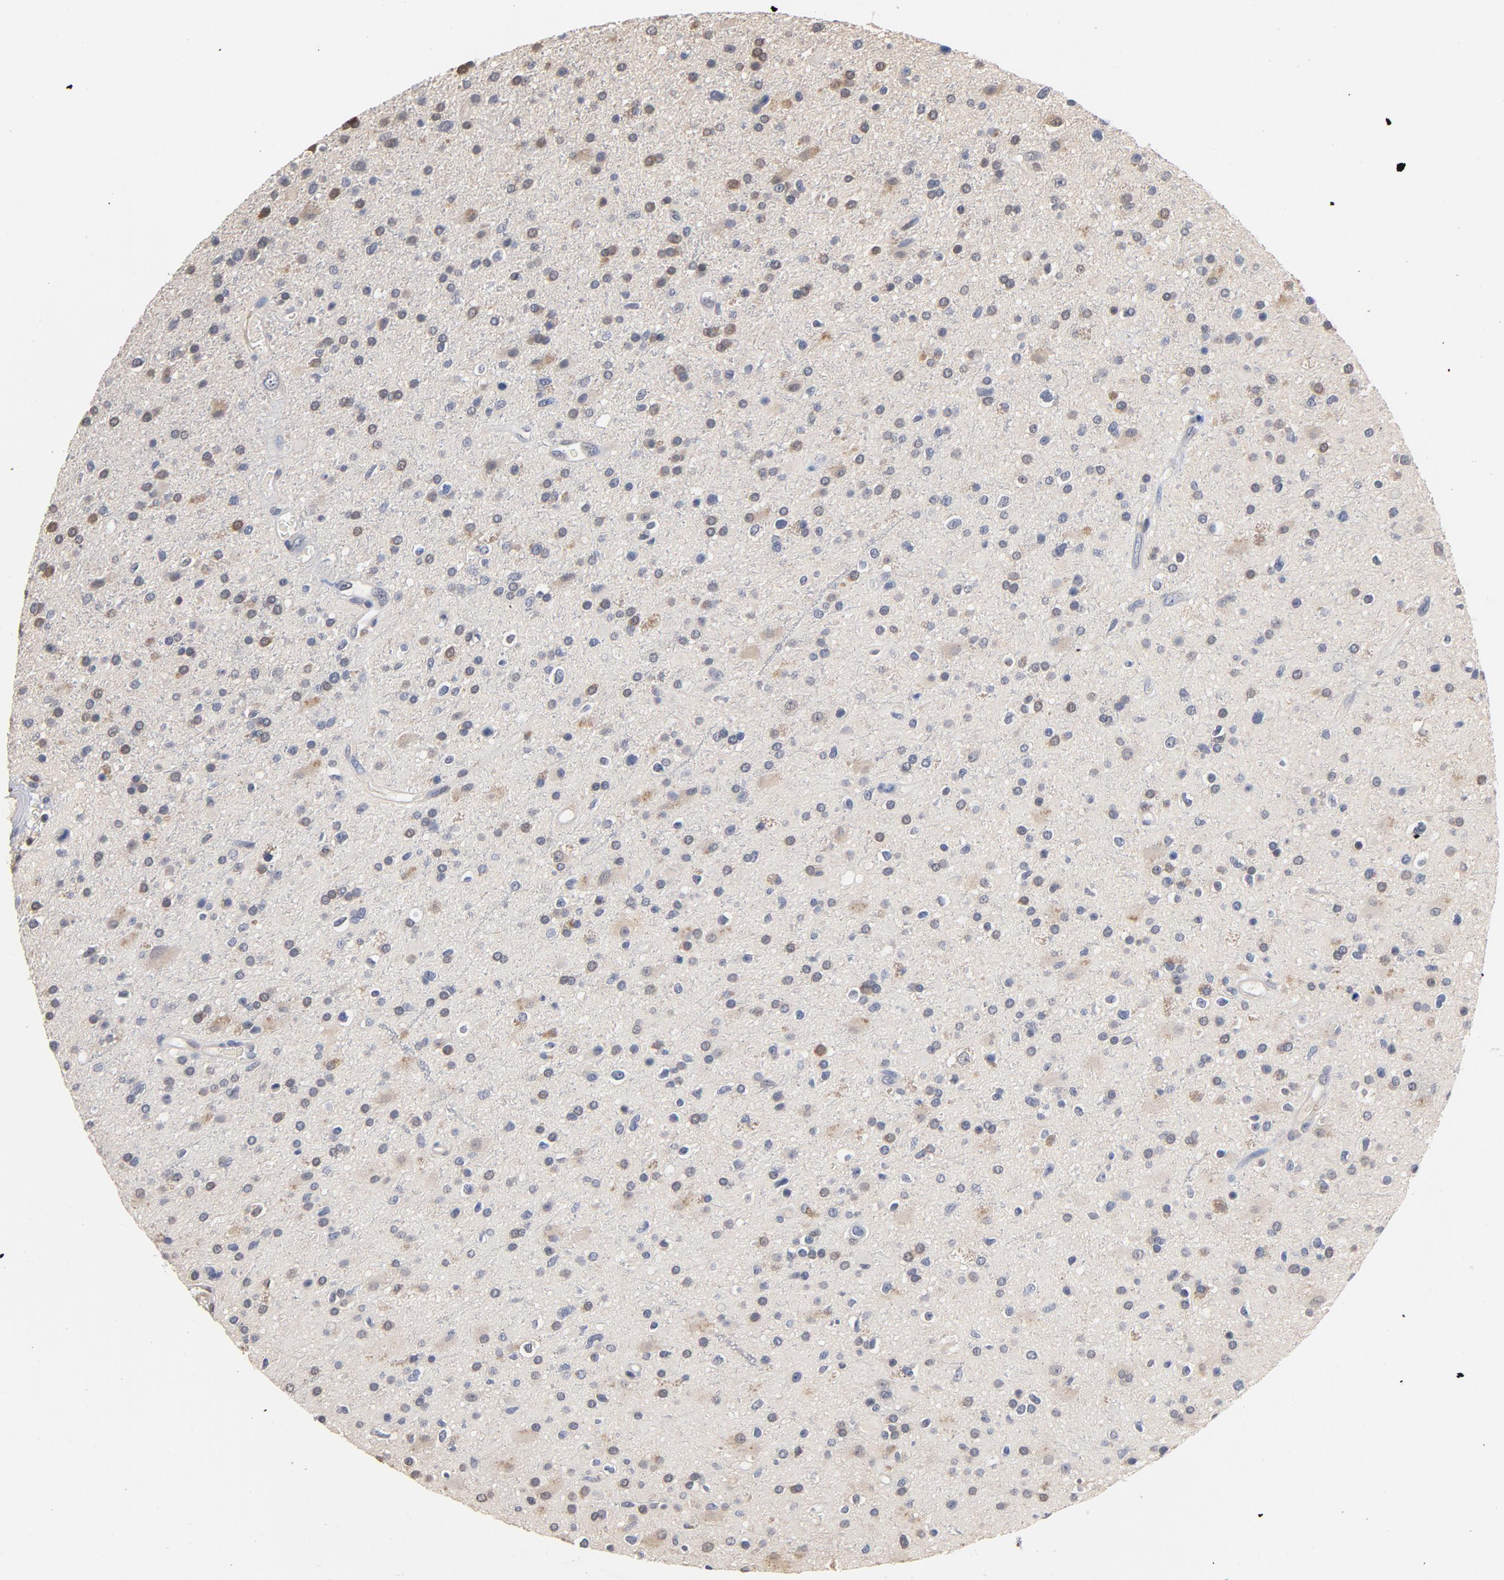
{"staining": {"intensity": "weak", "quantity": "<25%", "location": "cytoplasmic/membranous"}, "tissue": "glioma", "cell_type": "Tumor cells", "image_type": "cancer", "snomed": [{"axis": "morphology", "description": "Glioma, malignant, High grade"}, {"axis": "topography", "description": "Brain"}], "caption": "An image of glioma stained for a protein displays no brown staining in tumor cells.", "gene": "MIF", "patient": {"sex": "male", "age": 33}}